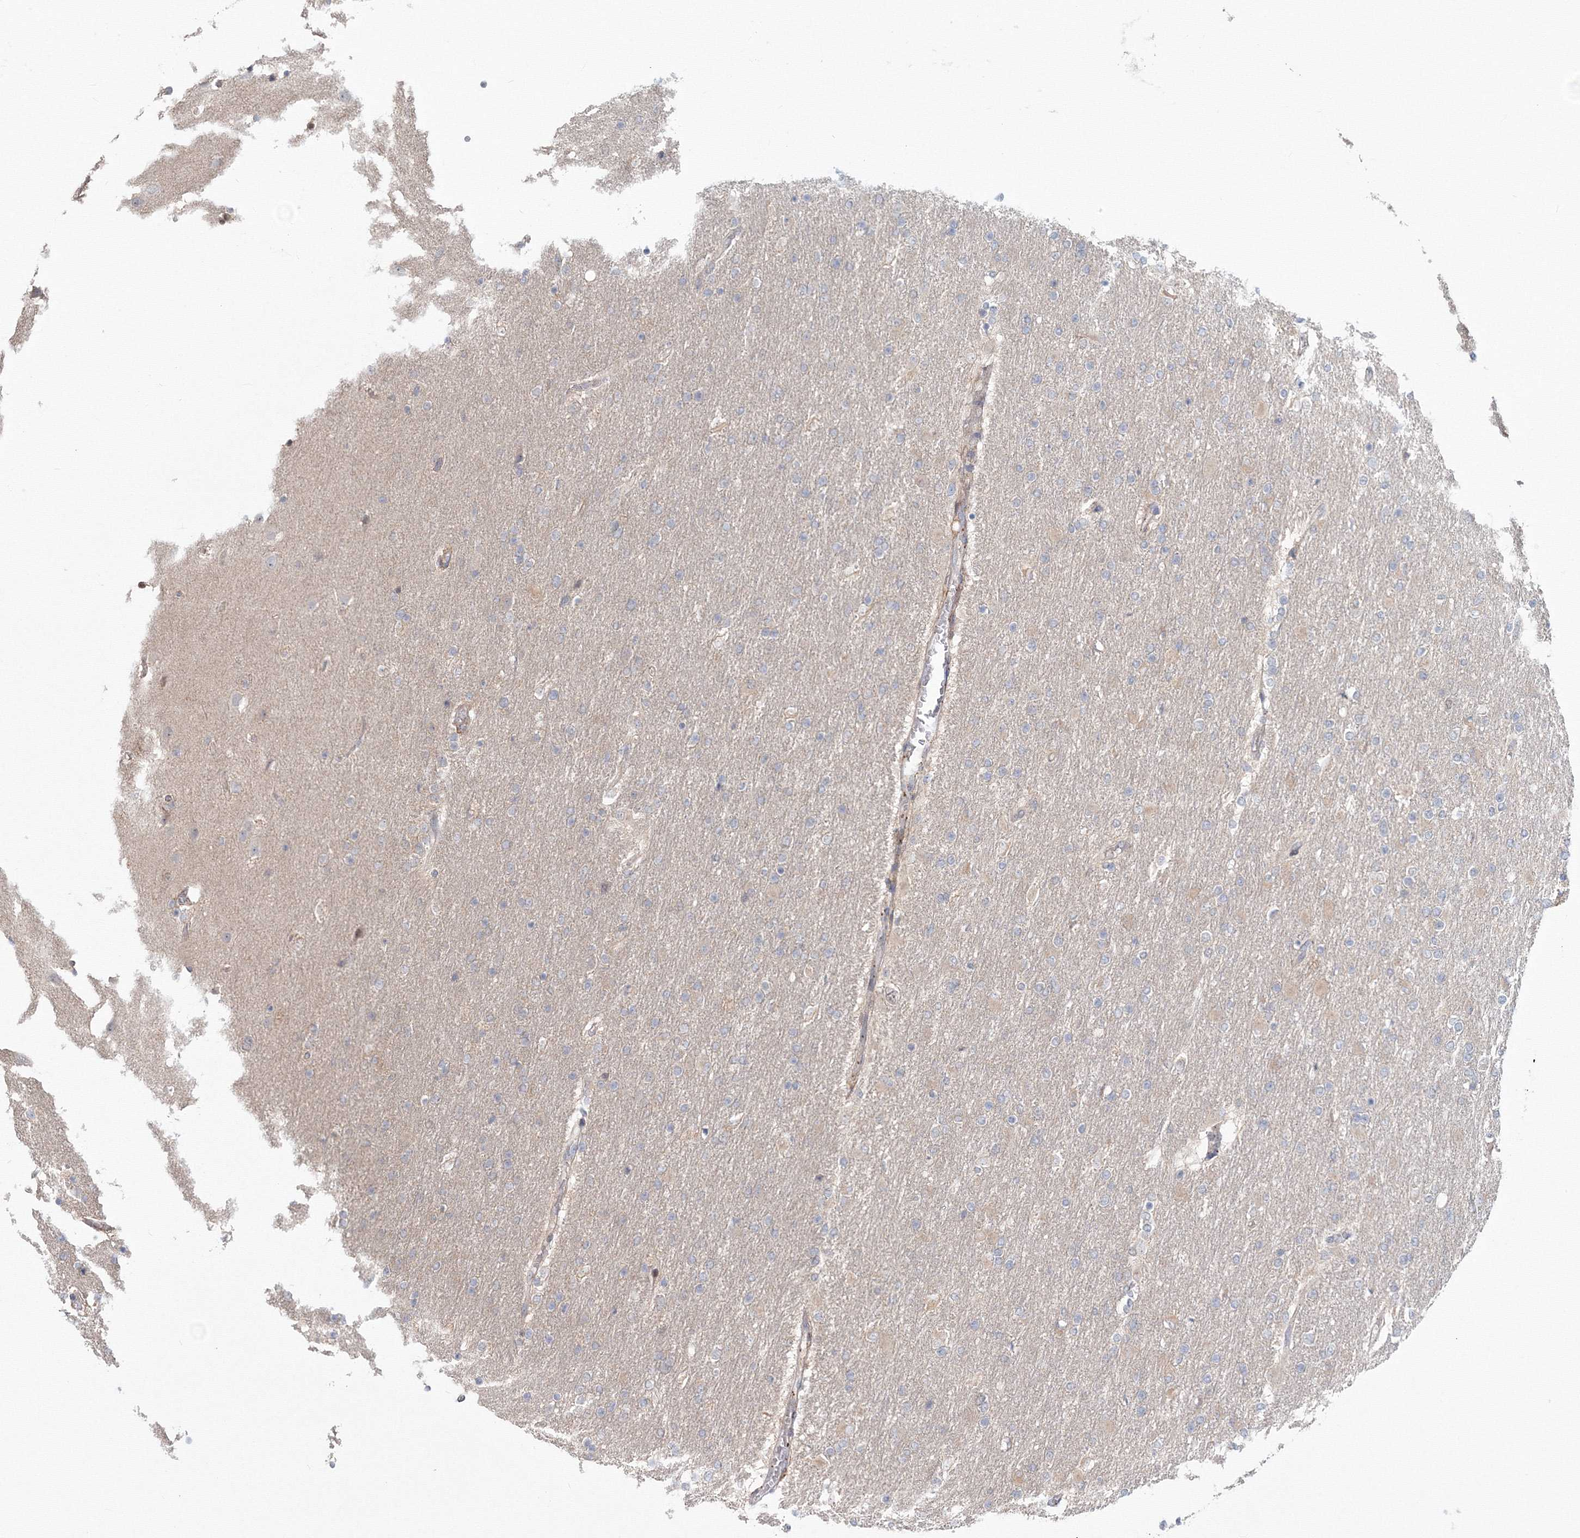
{"staining": {"intensity": "weak", "quantity": "25%-75%", "location": "cytoplasmic/membranous"}, "tissue": "glioma", "cell_type": "Tumor cells", "image_type": "cancer", "snomed": [{"axis": "morphology", "description": "Glioma, malignant, High grade"}, {"axis": "topography", "description": "Cerebral cortex"}], "caption": "DAB (3,3'-diaminobenzidine) immunohistochemical staining of malignant glioma (high-grade) demonstrates weak cytoplasmic/membranous protein staining in approximately 25%-75% of tumor cells. Nuclei are stained in blue.", "gene": "MKRN2", "patient": {"sex": "female", "age": 36}}